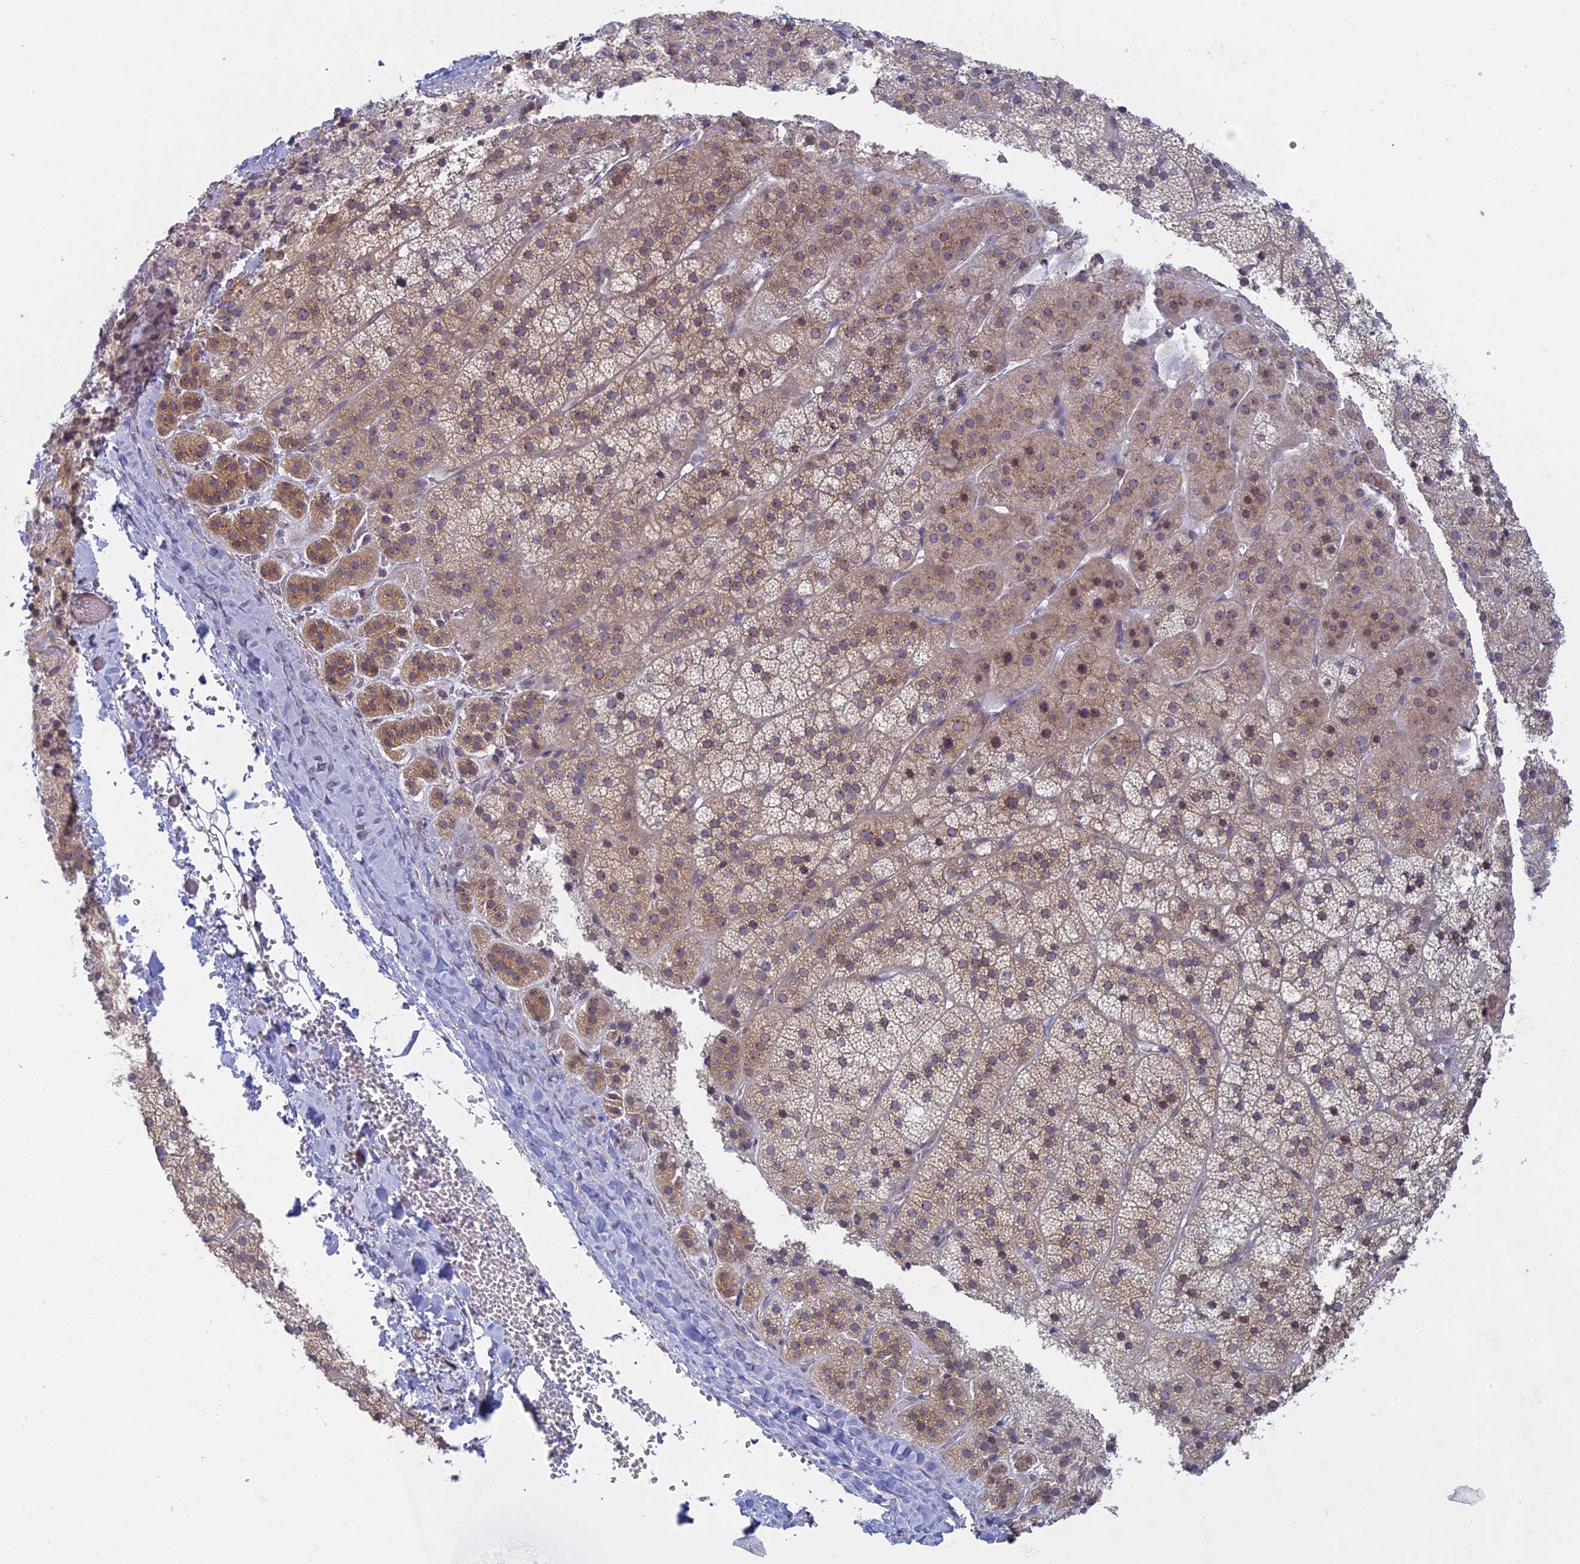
{"staining": {"intensity": "weak", "quantity": "25%-75%", "location": "cytoplasmic/membranous"}, "tissue": "adrenal gland", "cell_type": "Glandular cells", "image_type": "normal", "snomed": [{"axis": "morphology", "description": "Normal tissue, NOS"}, {"axis": "topography", "description": "Adrenal gland"}], "caption": "Adrenal gland stained with immunohistochemistry (IHC) exhibits weak cytoplasmic/membranous expression in approximately 25%-75% of glandular cells. The staining was performed using DAB to visualize the protein expression in brown, while the nuclei were stained in blue with hematoxylin (Magnification: 20x).", "gene": "RPS19BP1", "patient": {"sex": "female", "age": 44}}